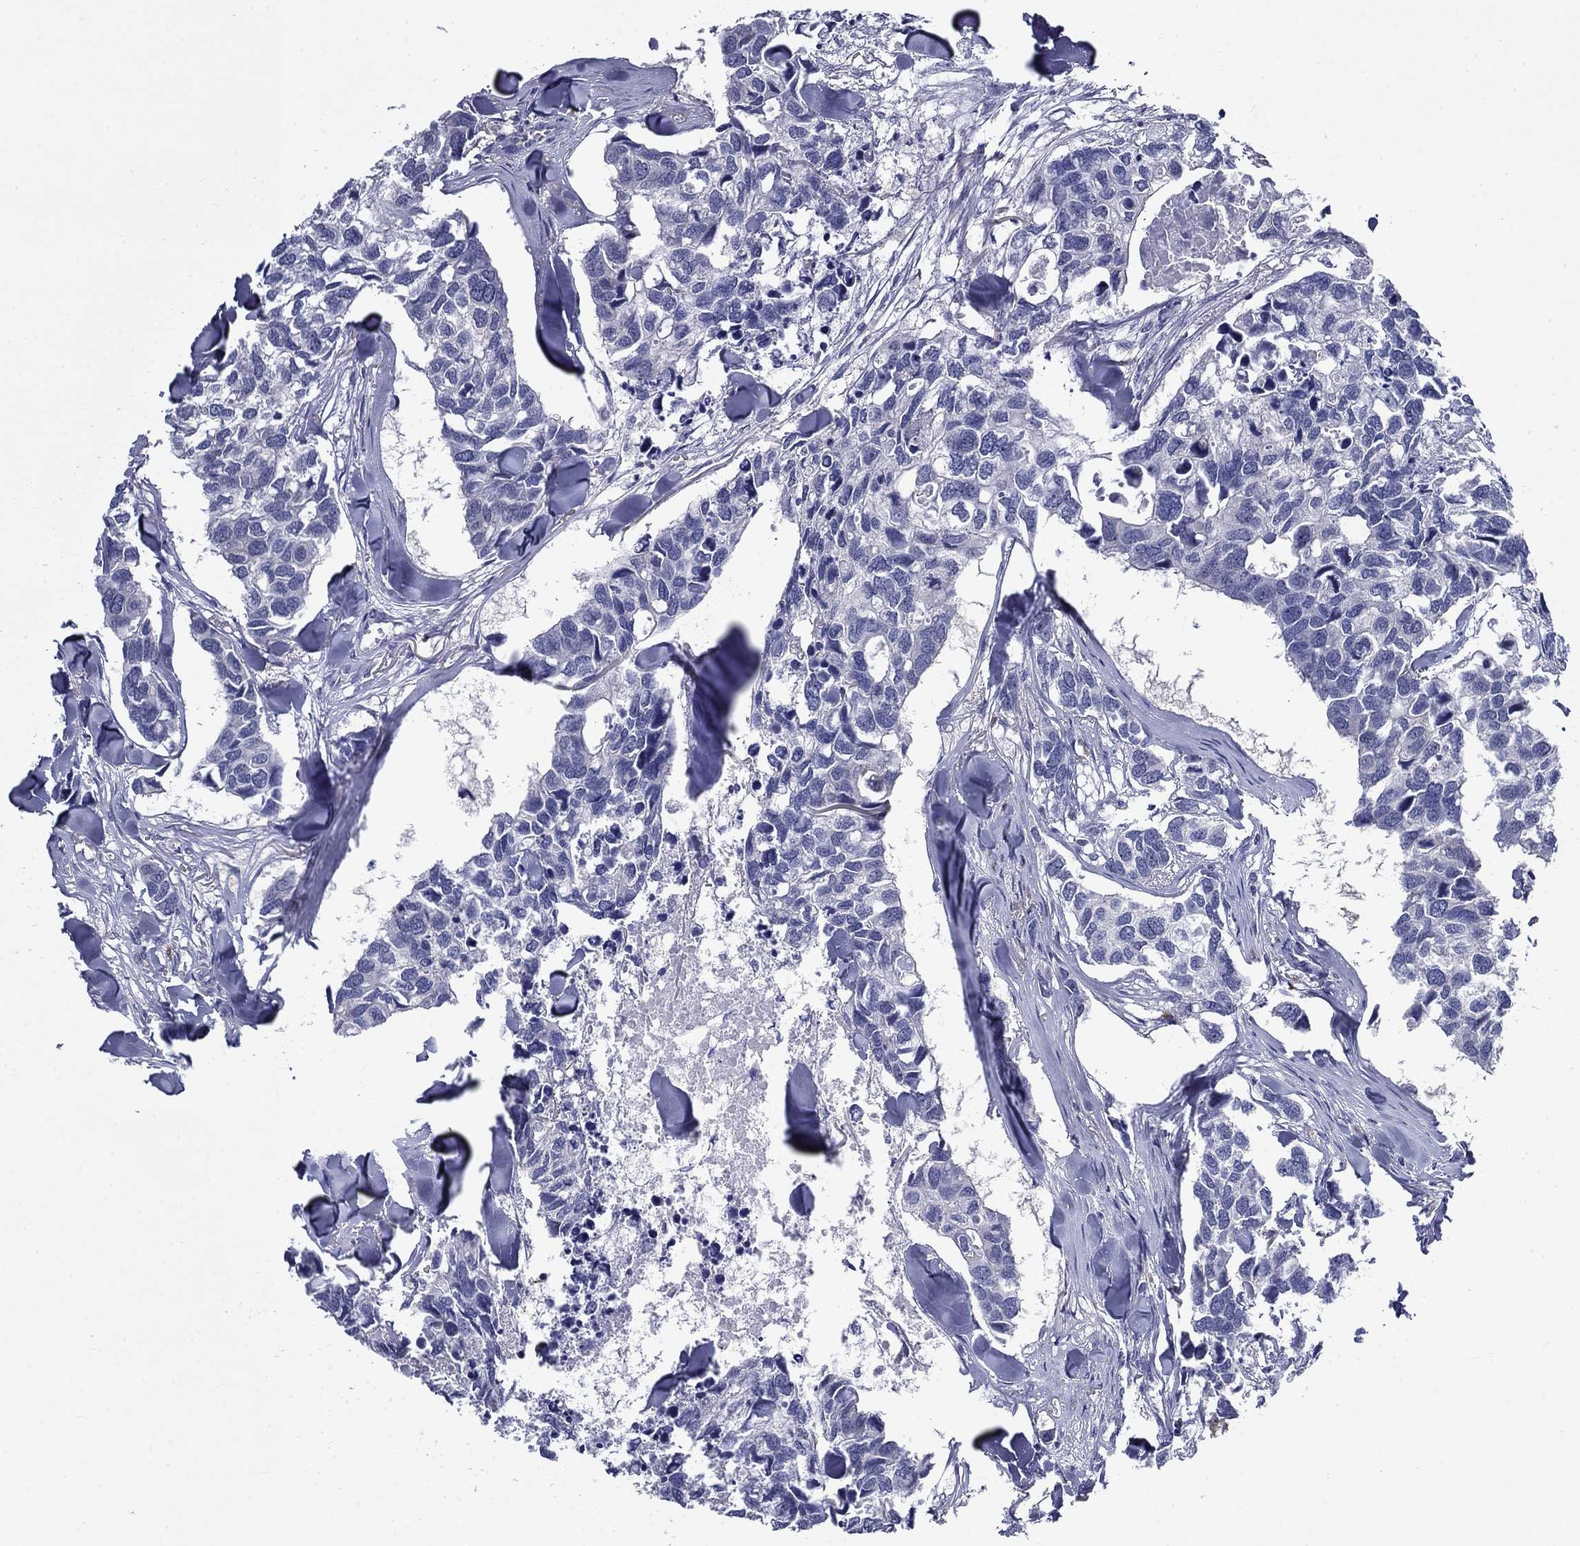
{"staining": {"intensity": "negative", "quantity": "none", "location": "none"}, "tissue": "breast cancer", "cell_type": "Tumor cells", "image_type": "cancer", "snomed": [{"axis": "morphology", "description": "Duct carcinoma"}, {"axis": "topography", "description": "Breast"}], "caption": "A micrograph of human breast cancer (invasive ductal carcinoma) is negative for staining in tumor cells.", "gene": "POU2F2", "patient": {"sex": "female", "age": 83}}